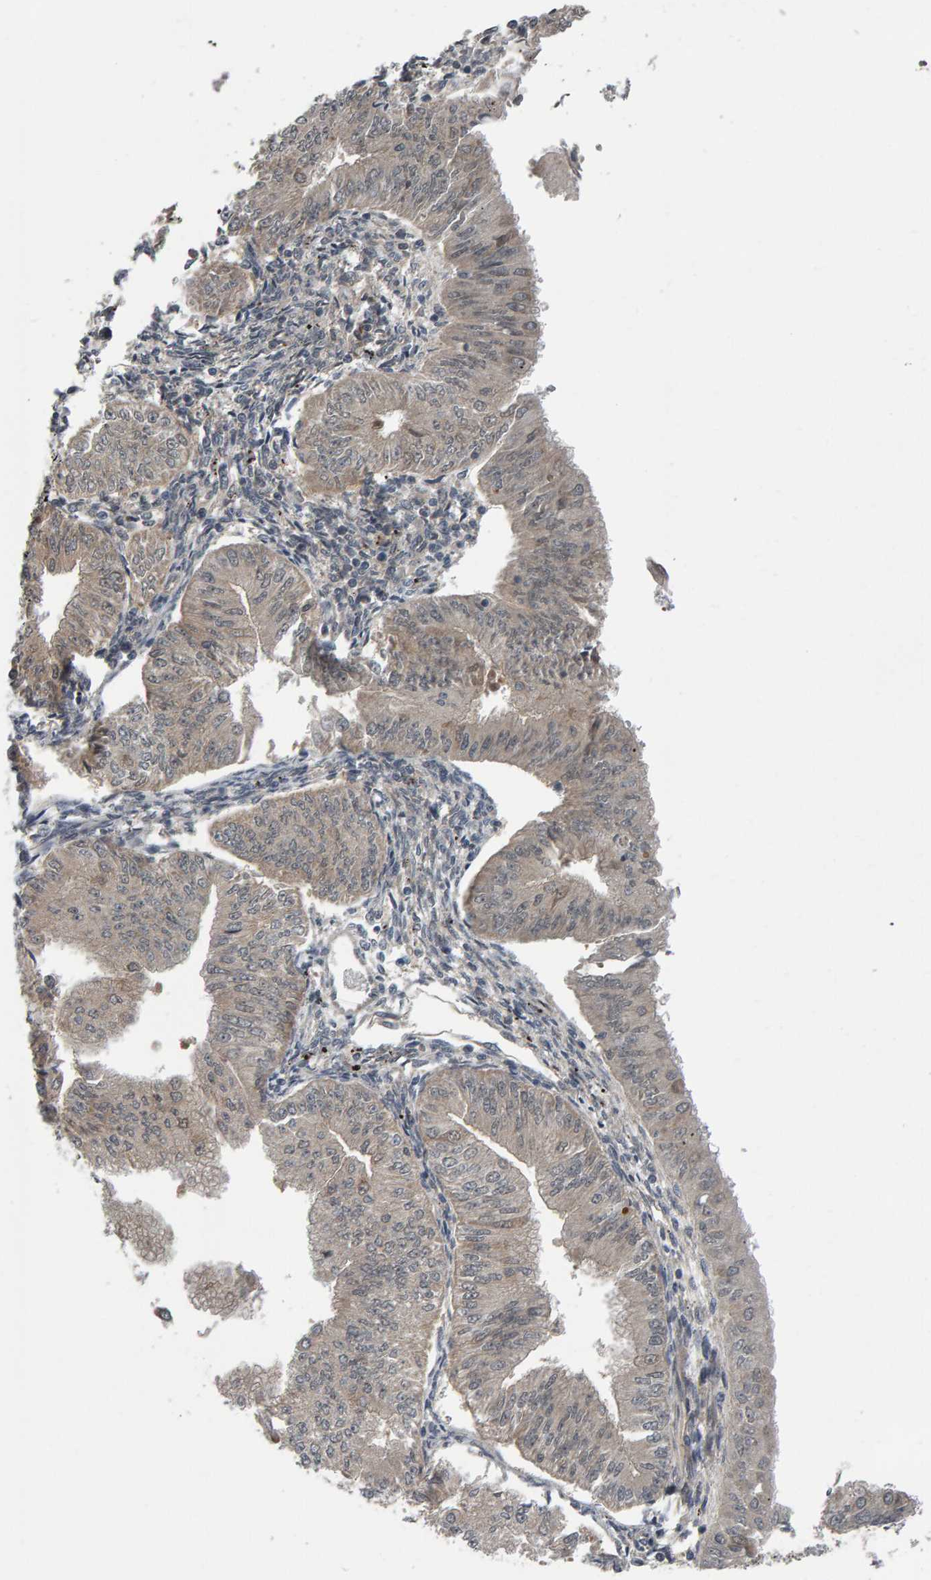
{"staining": {"intensity": "weak", "quantity": "<25%", "location": "cytoplasmic/membranous"}, "tissue": "endometrial cancer", "cell_type": "Tumor cells", "image_type": "cancer", "snomed": [{"axis": "morphology", "description": "Normal tissue, NOS"}, {"axis": "morphology", "description": "Adenocarcinoma, NOS"}, {"axis": "topography", "description": "Endometrium"}], "caption": "Tumor cells show no significant protein positivity in endometrial cancer. (DAB IHC, high magnification).", "gene": "COASY", "patient": {"sex": "female", "age": 53}}